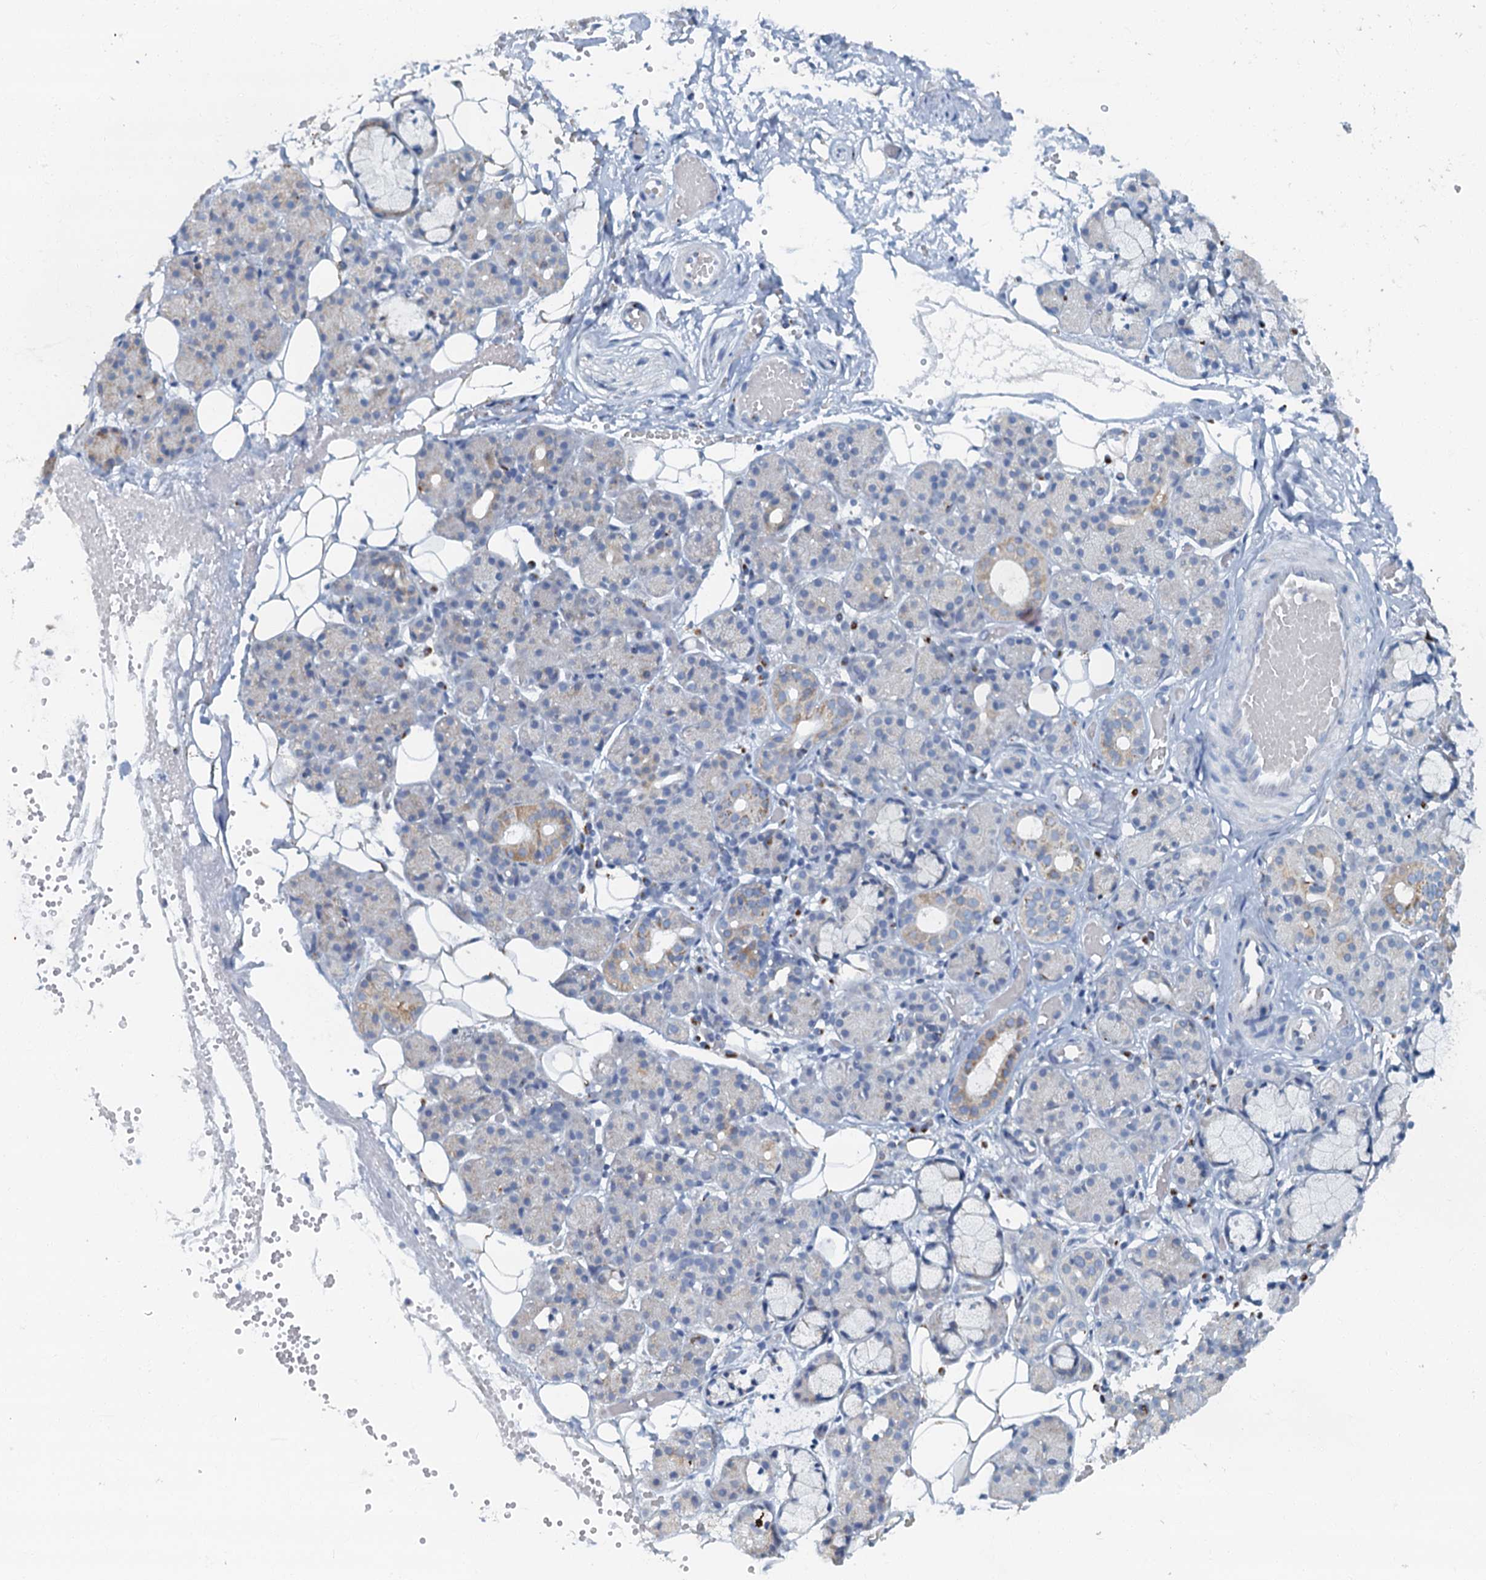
{"staining": {"intensity": "negative", "quantity": "none", "location": "none"}, "tissue": "salivary gland", "cell_type": "Glandular cells", "image_type": "normal", "snomed": [{"axis": "morphology", "description": "Normal tissue, NOS"}, {"axis": "topography", "description": "Salivary gland"}], "caption": "High magnification brightfield microscopy of benign salivary gland stained with DAB (brown) and counterstained with hematoxylin (blue): glandular cells show no significant expression.", "gene": "LYPD3", "patient": {"sex": "male", "age": 63}}